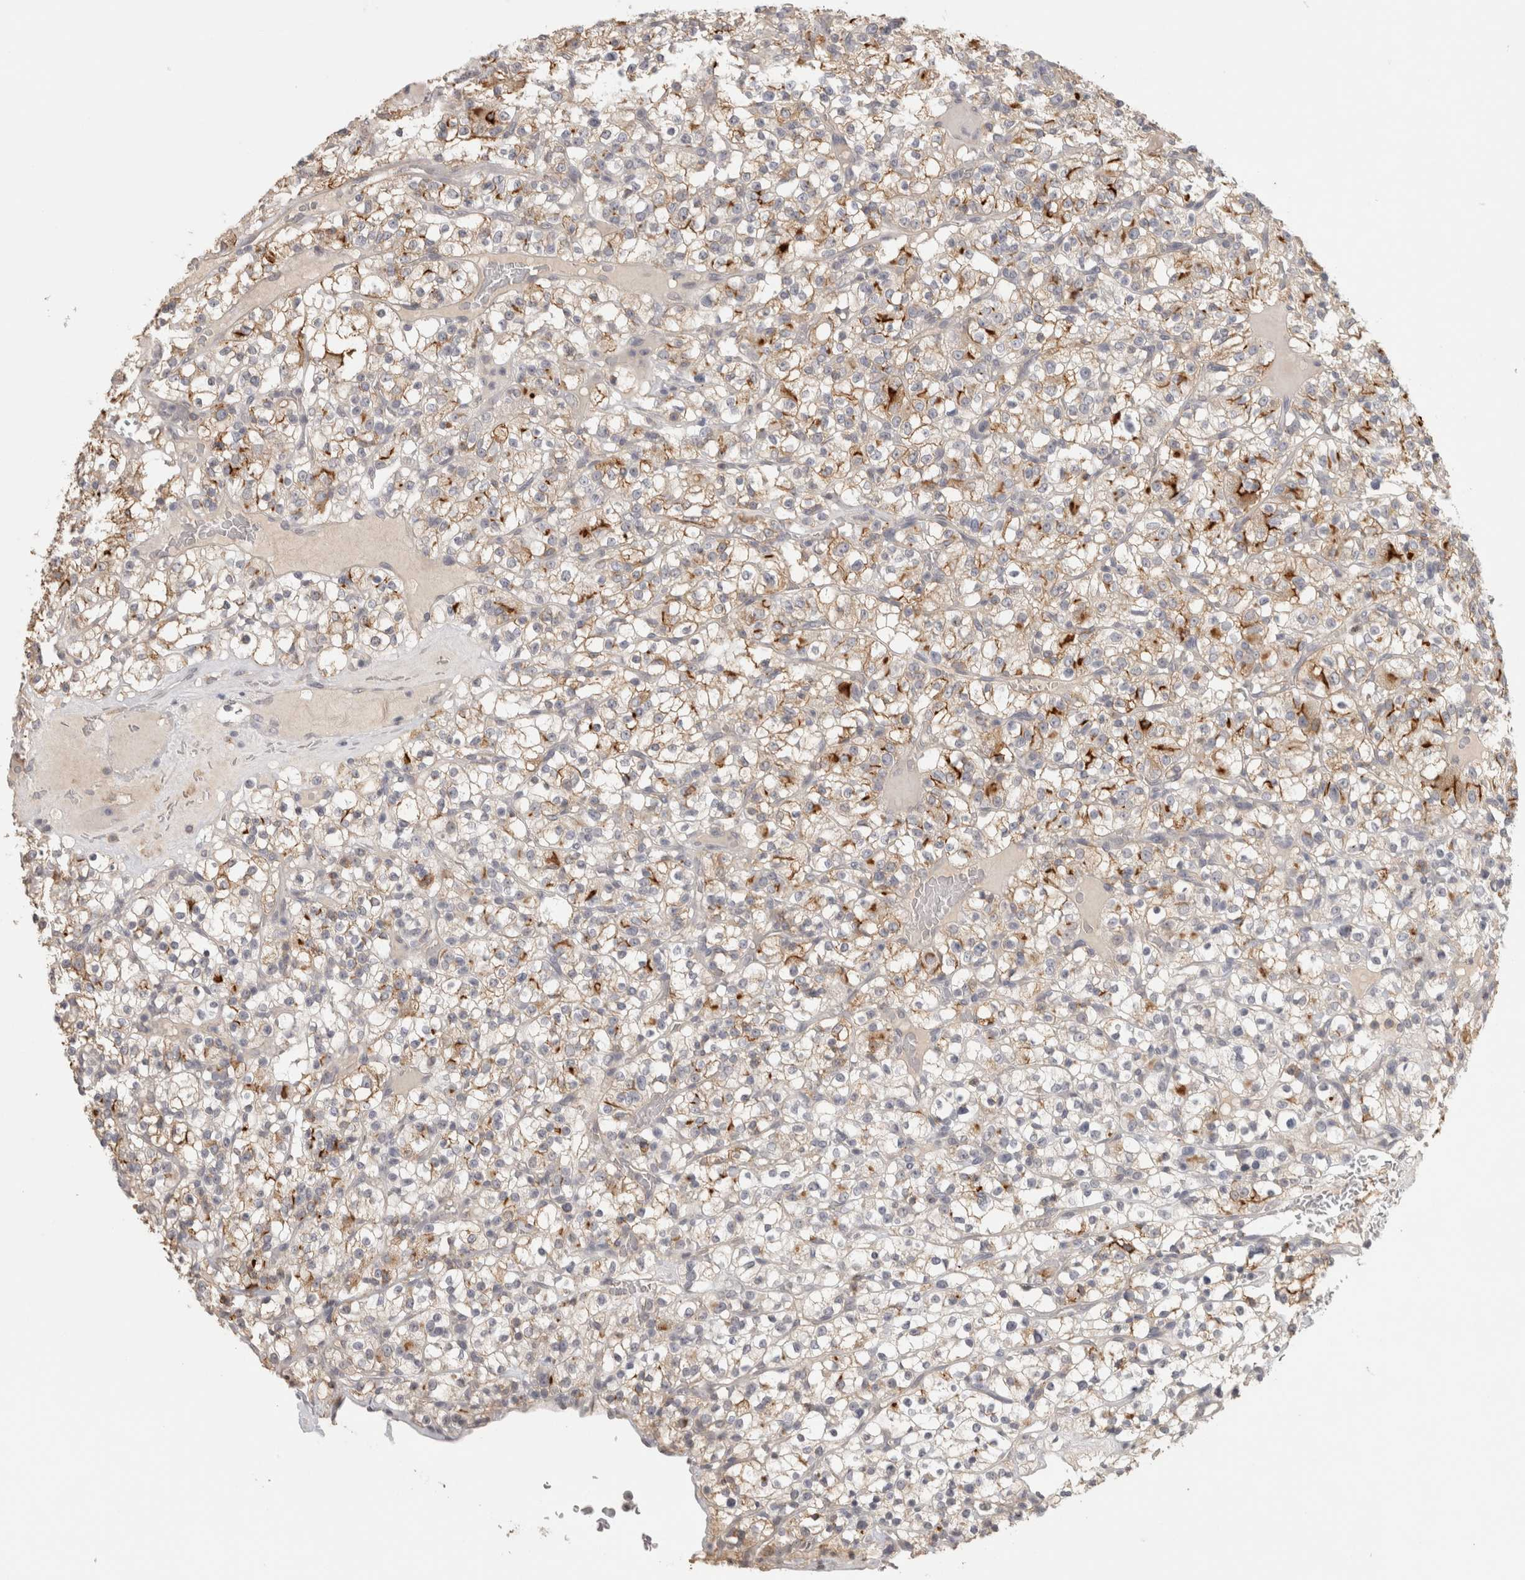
{"staining": {"intensity": "moderate", "quantity": "25%-75%", "location": "cytoplasmic/membranous"}, "tissue": "renal cancer", "cell_type": "Tumor cells", "image_type": "cancer", "snomed": [{"axis": "morphology", "description": "Normal tissue, NOS"}, {"axis": "morphology", "description": "Adenocarcinoma, NOS"}, {"axis": "topography", "description": "Kidney"}], "caption": "This image demonstrates adenocarcinoma (renal) stained with IHC to label a protein in brown. The cytoplasmic/membranous of tumor cells show moderate positivity for the protein. Nuclei are counter-stained blue.", "gene": "HAVCR2", "patient": {"sex": "female", "age": 72}}